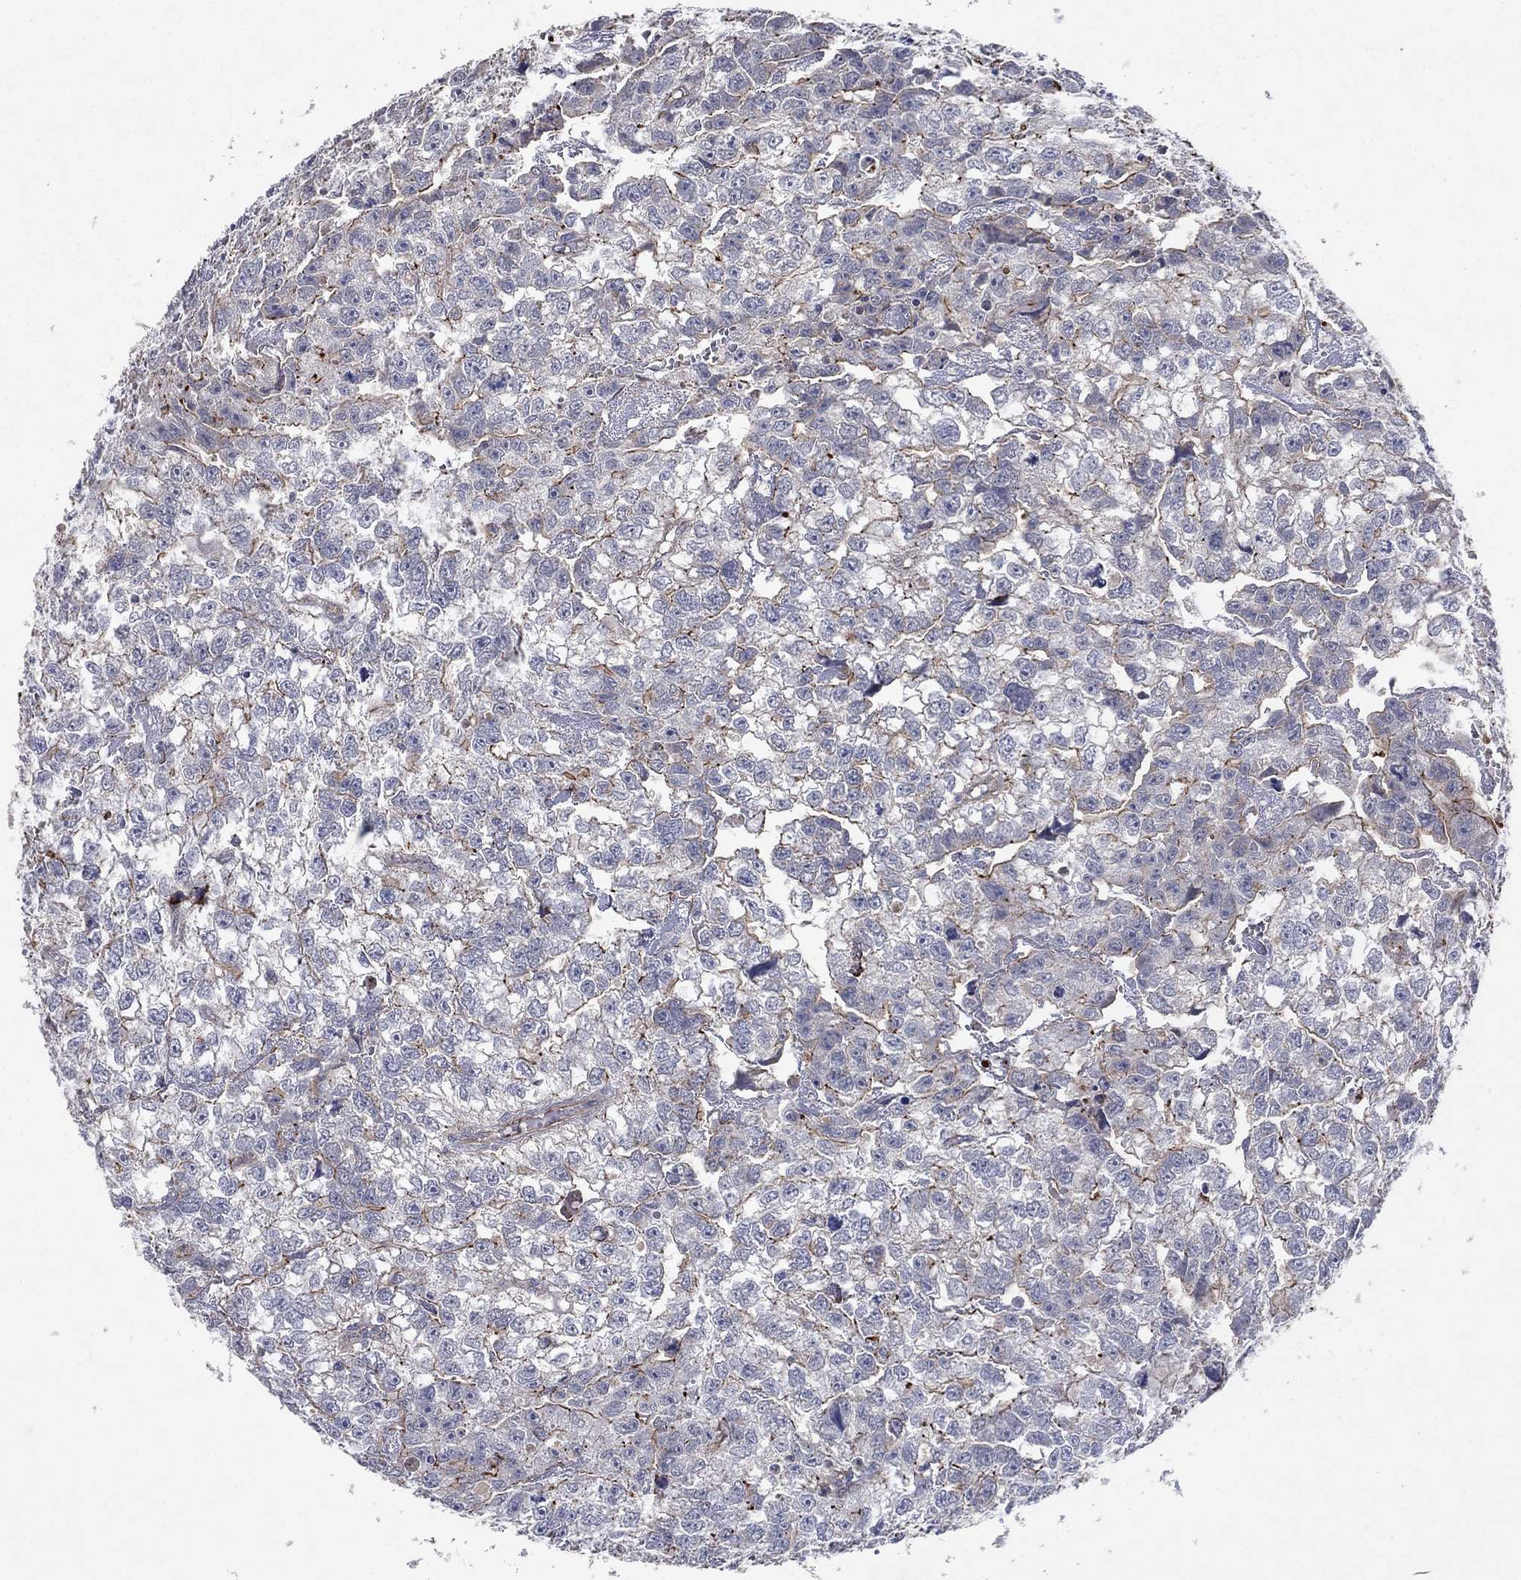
{"staining": {"intensity": "strong", "quantity": "<25%", "location": "cytoplasmic/membranous"}, "tissue": "testis cancer", "cell_type": "Tumor cells", "image_type": "cancer", "snomed": [{"axis": "morphology", "description": "Carcinoma, Embryonal, NOS"}, {"axis": "morphology", "description": "Teratoma, malignant, NOS"}, {"axis": "topography", "description": "Testis"}], "caption": "Human testis cancer stained with a brown dye displays strong cytoplasmic/membranous positive expression in approximately <25% of tumor cells.", "gene": "FRG1", "patient": {"sex": "male", "age": 44}}